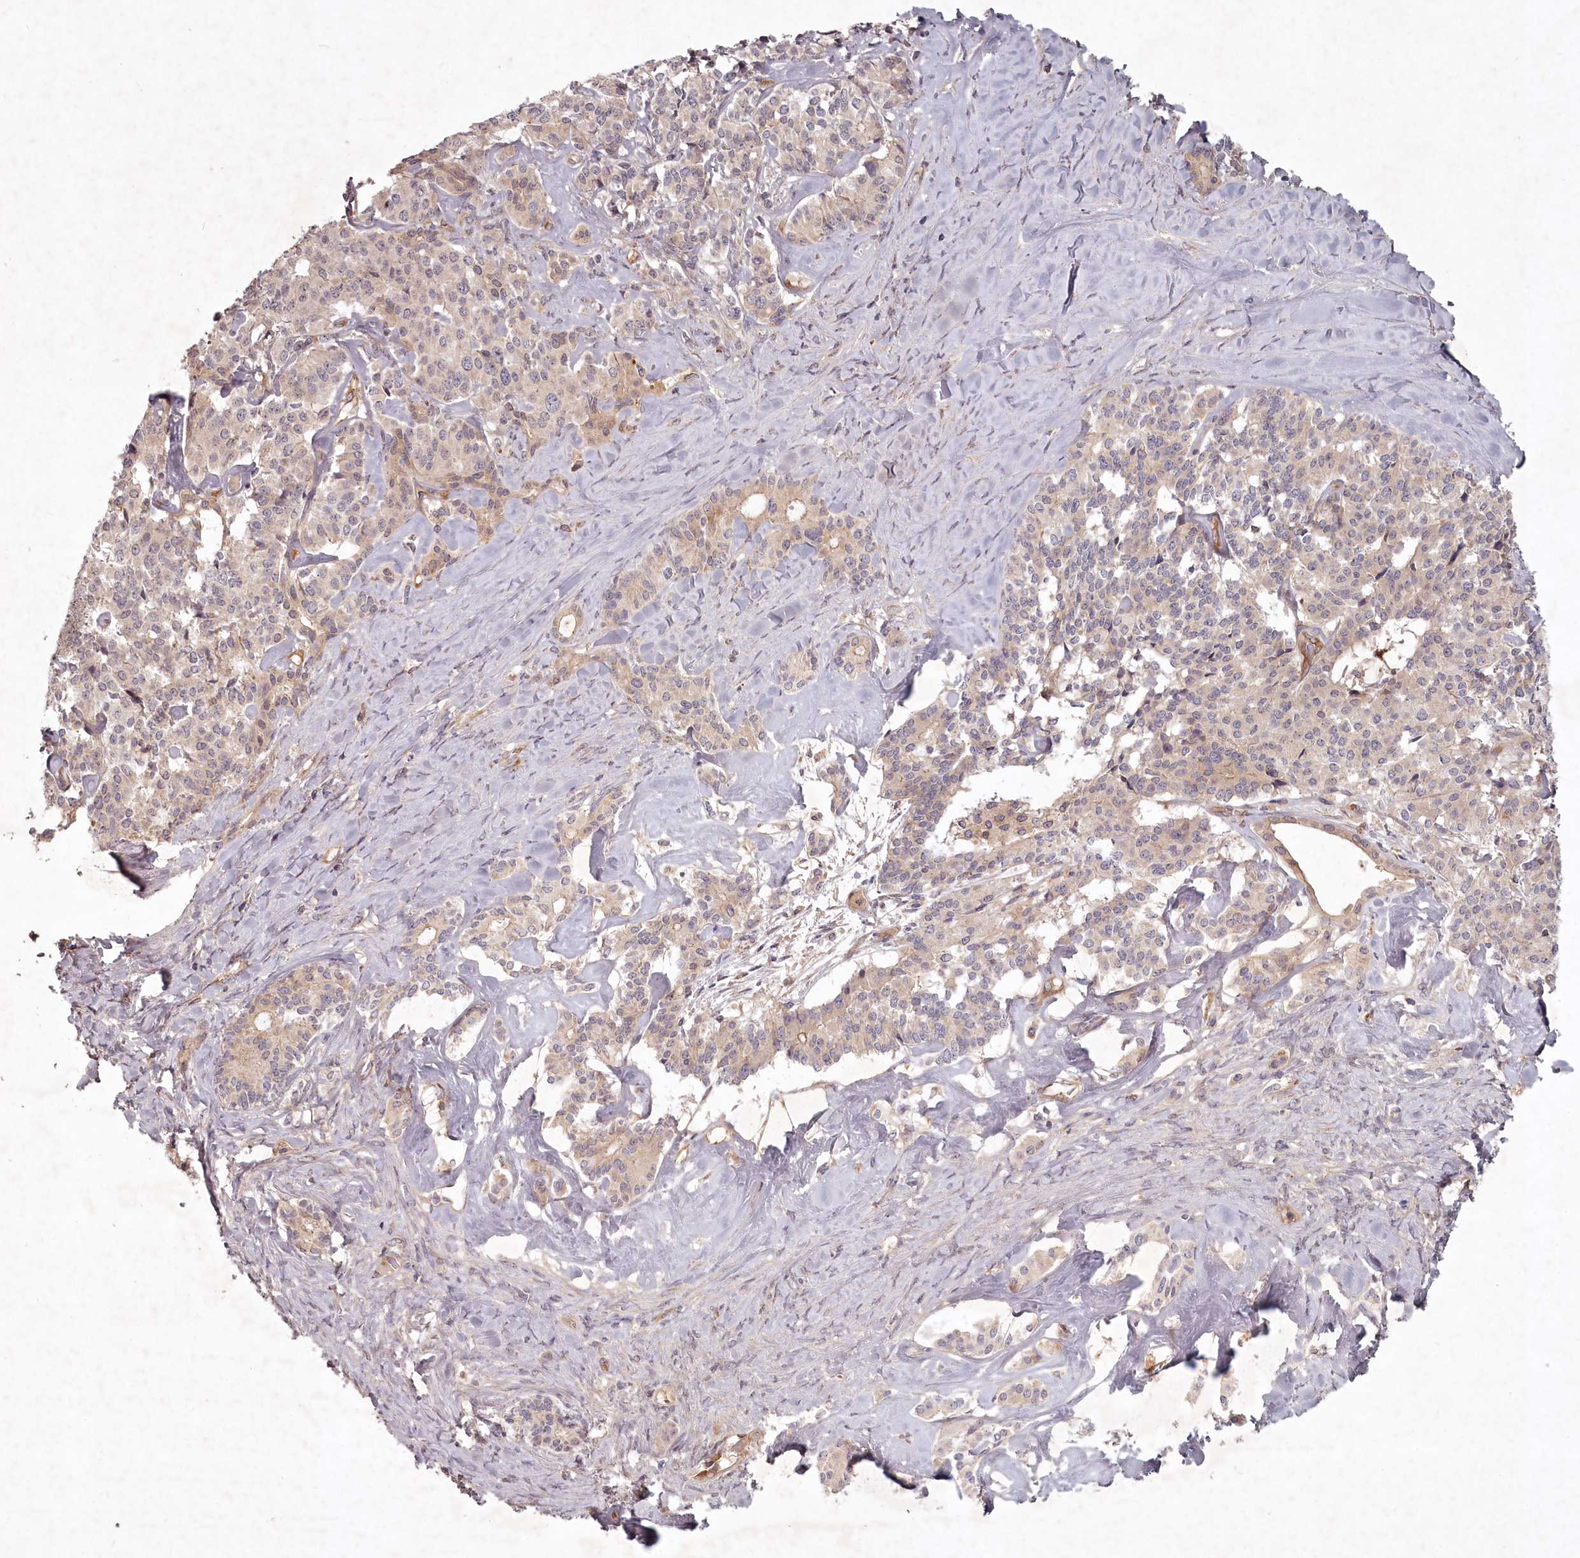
{"staining": {"intensity": "weak", "quantity": "<25%", "location": "cytoplasmic/membranous"}, "tissue": "pancreatic cancer", "cell_type": "Tumor cells", "image_type": "cancer", "snomed": [{"axis": "morphology", "description": "Adenocarcinoma, NOS"}, {"axis": "topography", "description": "Pancreas"}], "caption": "Immunohistochemistry photomicrograph of neoplastic tissue: pancreatic cancer stained with DAB exhibits no significant protein positivity in tumor cells.", "gene": "TMIE", "patient": {"sex": "female", "age": 74}}